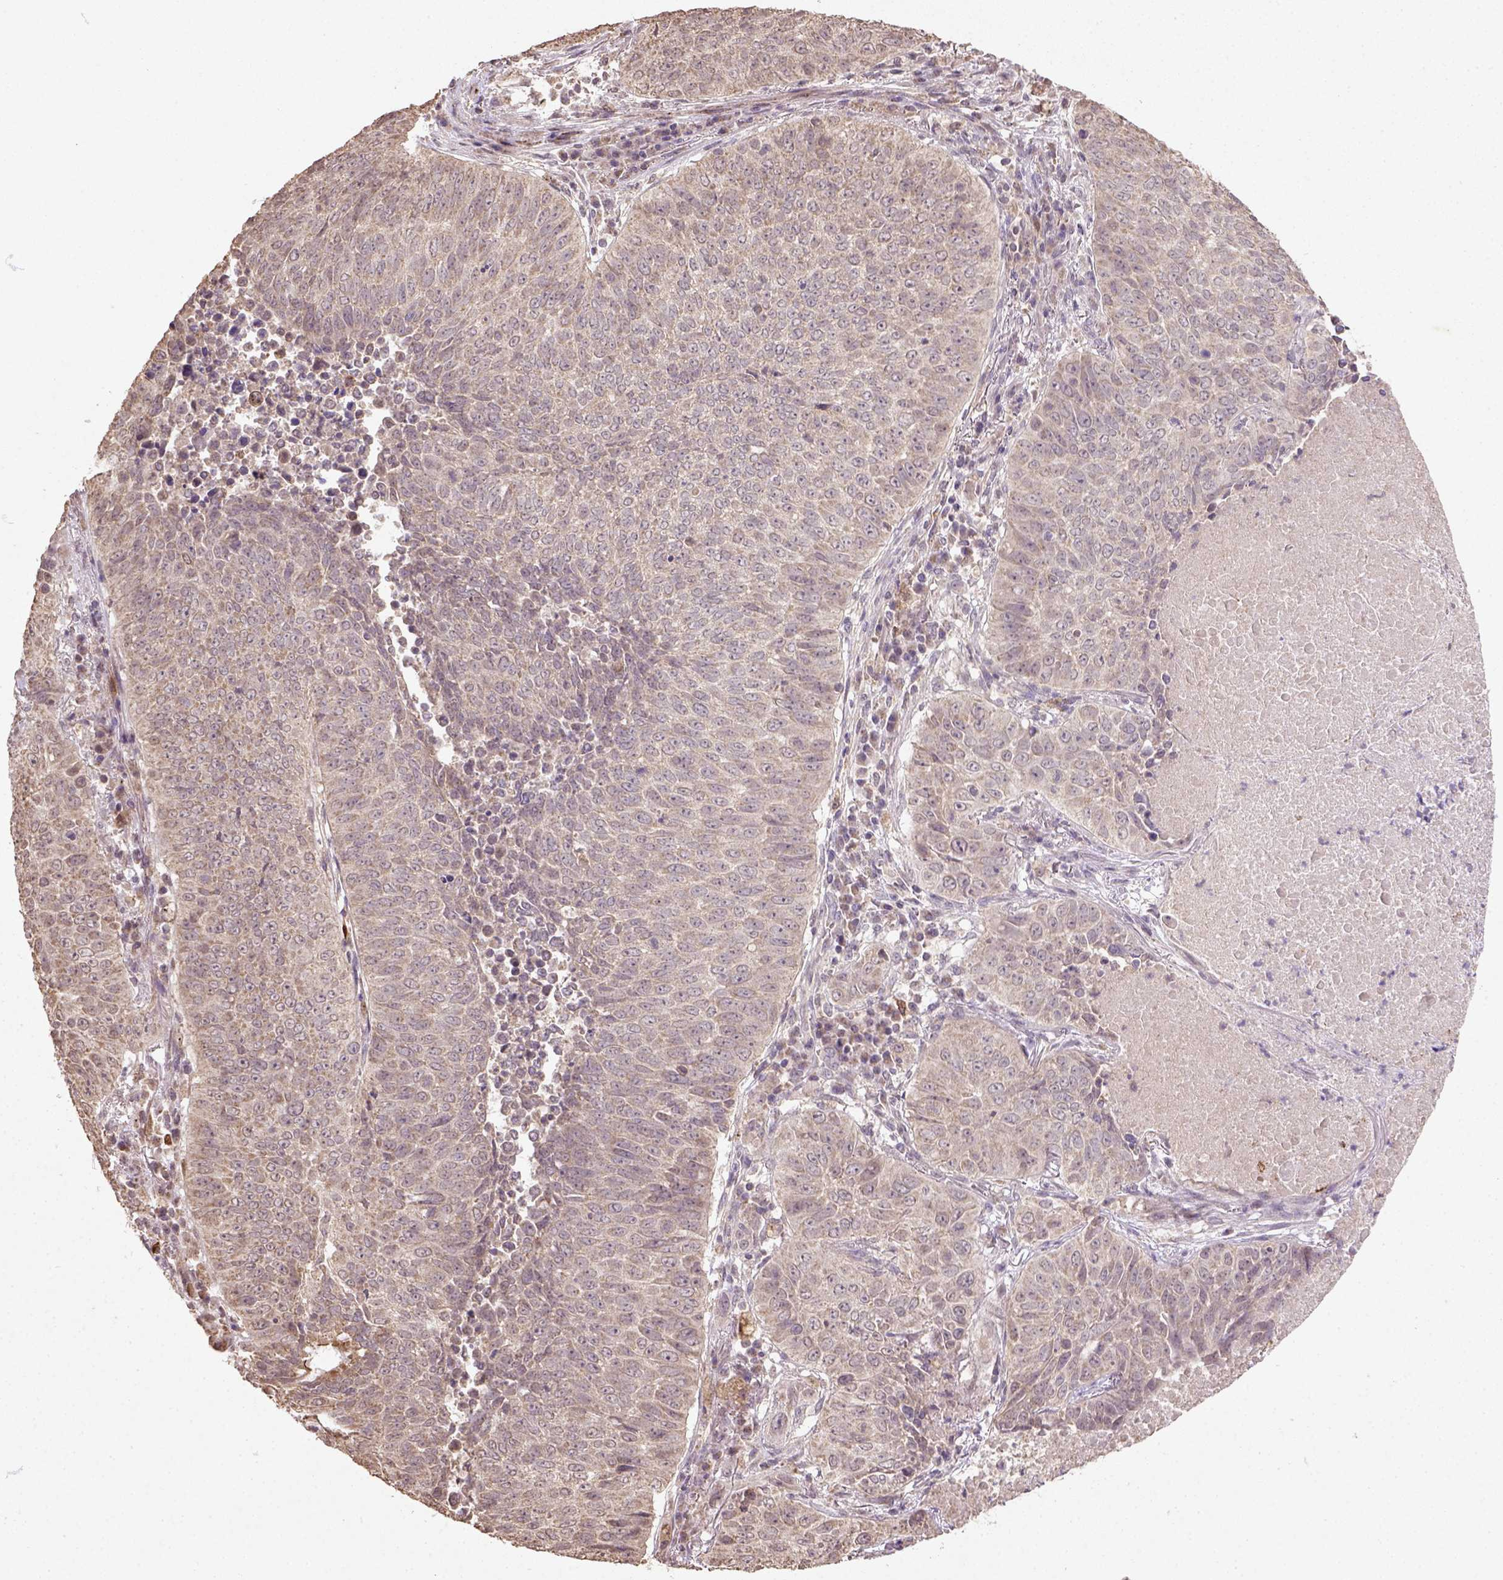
{"staining": {"intensity": "weak", "quantity": ">75%", "location": "cytoplasmic/membranous"}, "tissue": "lung cancer", "cell_type": "Tumor cells", "image_type": "cancer", "snomed": [{"axis": "morphology", "description": "Normal tissue, NOS"}, {"axis": "morphology", "description": "Squamous cell carcinoma, NOS"}, {"axis": "topography", "description": "Bronchus"}, {"axis": "topography", "description": "Lung"}], "caption": "Immunohistochemical staining of human lung cancer (squamous cell carcinoma) shows low levels of weak cytoplasmic/membranous protein expression in about >75% of tumor cells.", "gene": "NUDT10", "patient": {"sex": "male", "age": 64}}